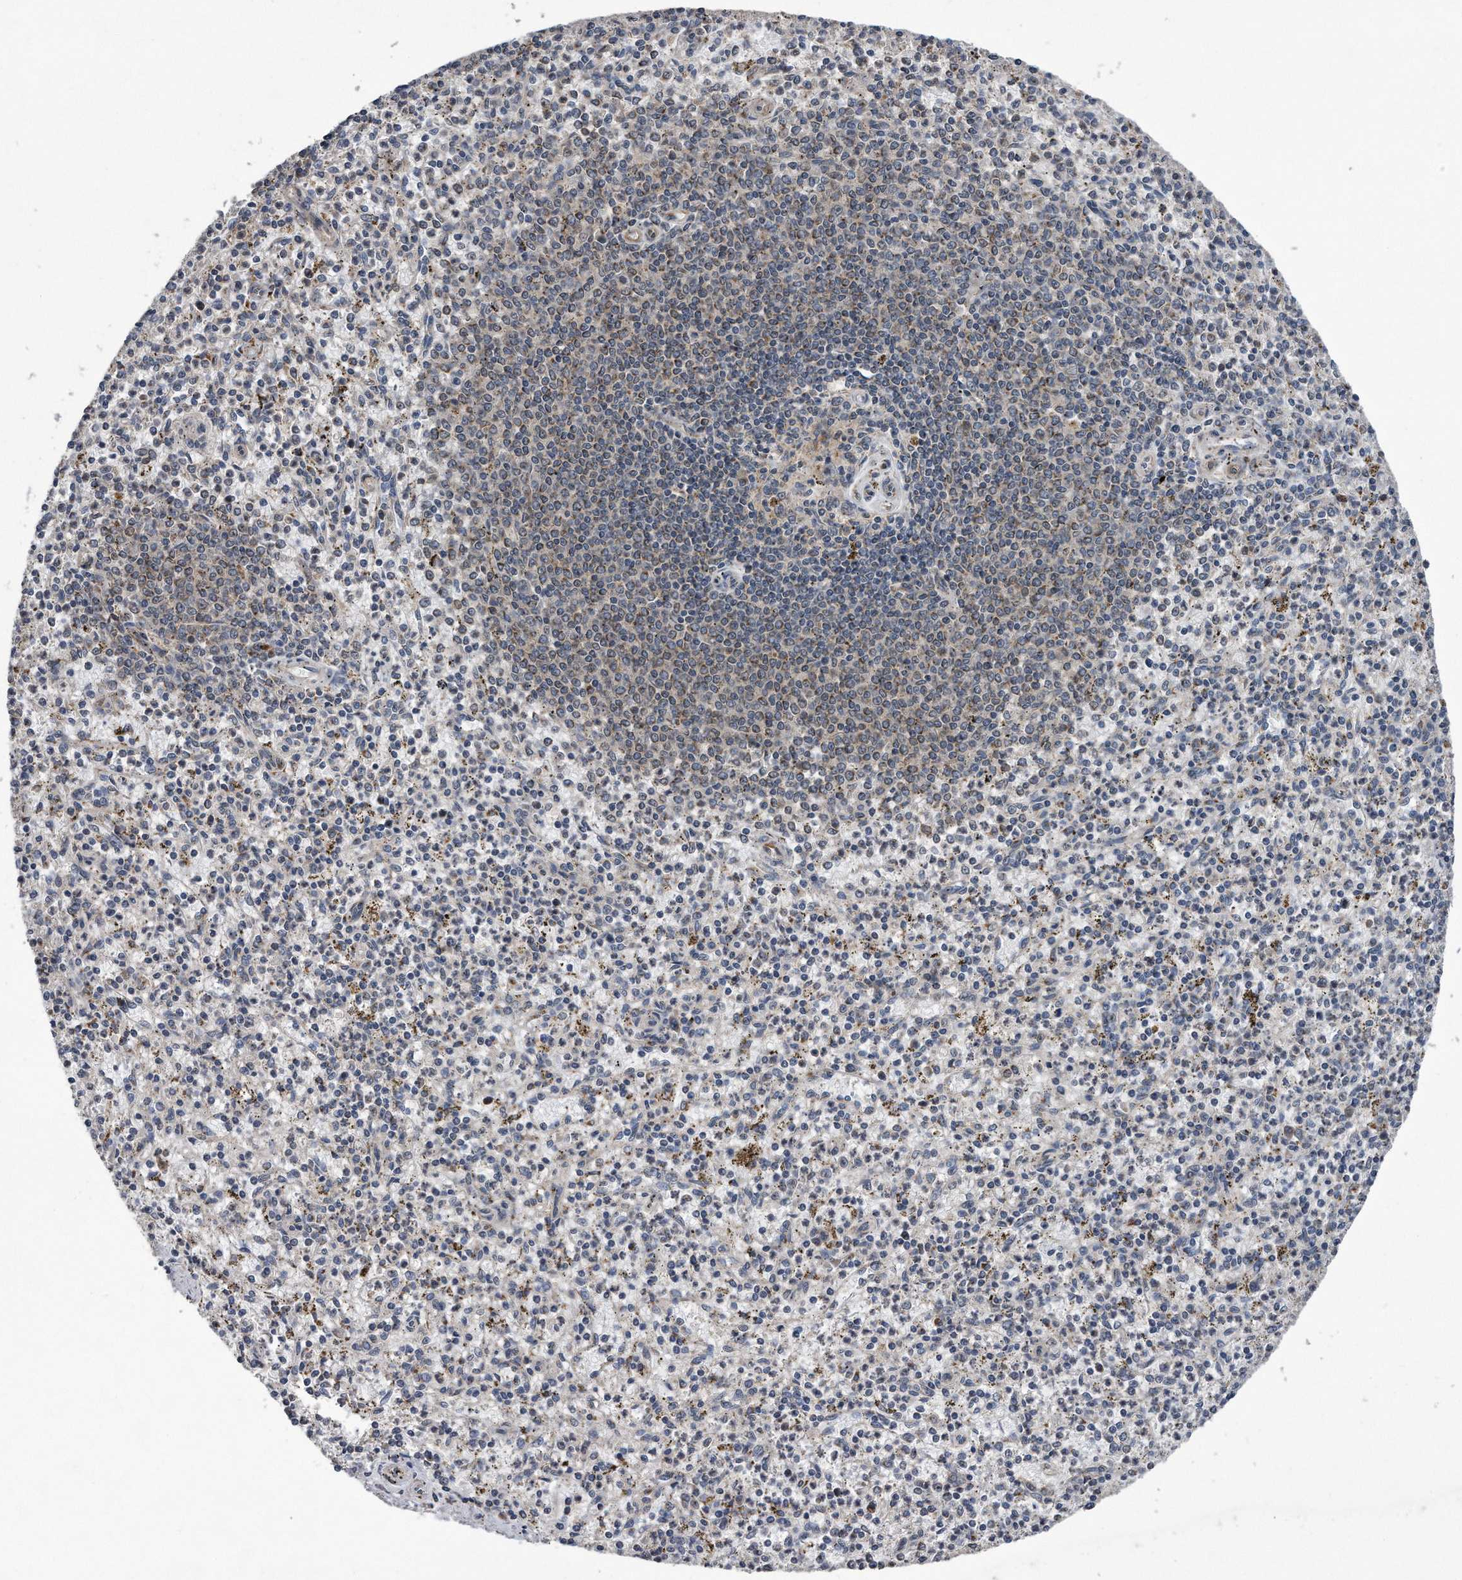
{"staining": {"intensity": "moderate", "quantity": "25%-75%", "location": "cytoplasmic/membranous"}, "tissue": "spleen", "cell_type": "Cells in red pulp", "image_type": "normal", "snomed": [{"axis": "morphology", "description": "Normal tissue, NOS"}, {"axis": "topography", "description": "Spleen"}], "caption": "Cells in red pulp demonstrate medium levels of moderate cytoplasmic/membranous positivity in approximately 25%-75% of cells in unremarkable spleen. (Brightfield microscopy of DAB IHC at high magnification).", "gene": "LYRM4", "patient": {"sex": "male", "age": 72}}